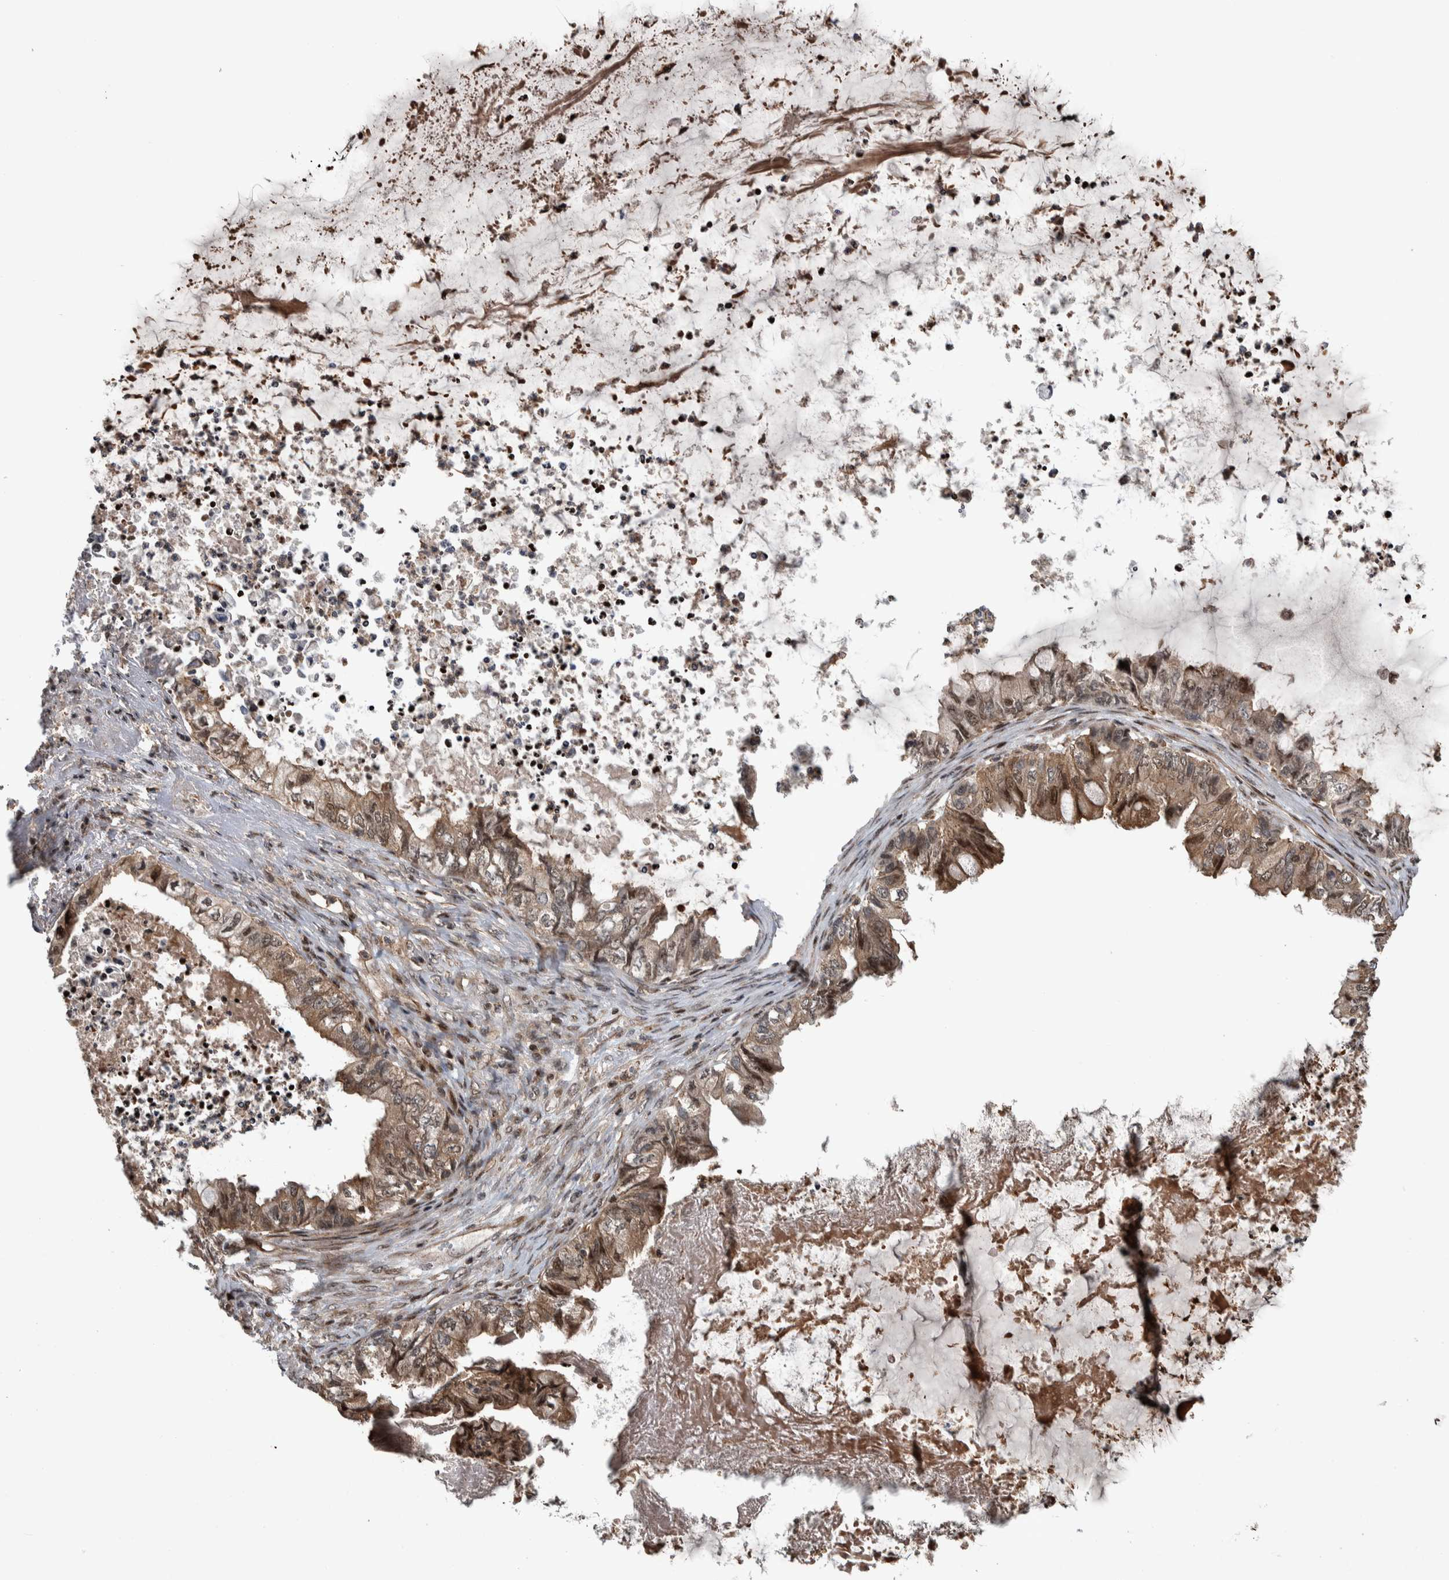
{"staining": {"intensity": "weak", "quantity": ">75%", "location": "cytoplasmic/membranous"}, "tissue": "ovarian cancer", "cell_type": "Tumor cells", "image_type": "cancer", "snomed": [{"axis": "morphology", "description": "Cystadenocarcinoma, mucinous, NOS"}, {"axis": "topography", "description": "Ovary"}], "caption": "Immunohistochemistry (IHC) (DAB (3,3'-diaminobenzidine)) staining of human mucinous cystadenocarcinoma (ovarian) reveals weak cytoplasmic/membranous protein expression in approximately >75% of tumor cells.", "gene": "ARFGEF1", "patient": {"sex": "female", "age": 80}}